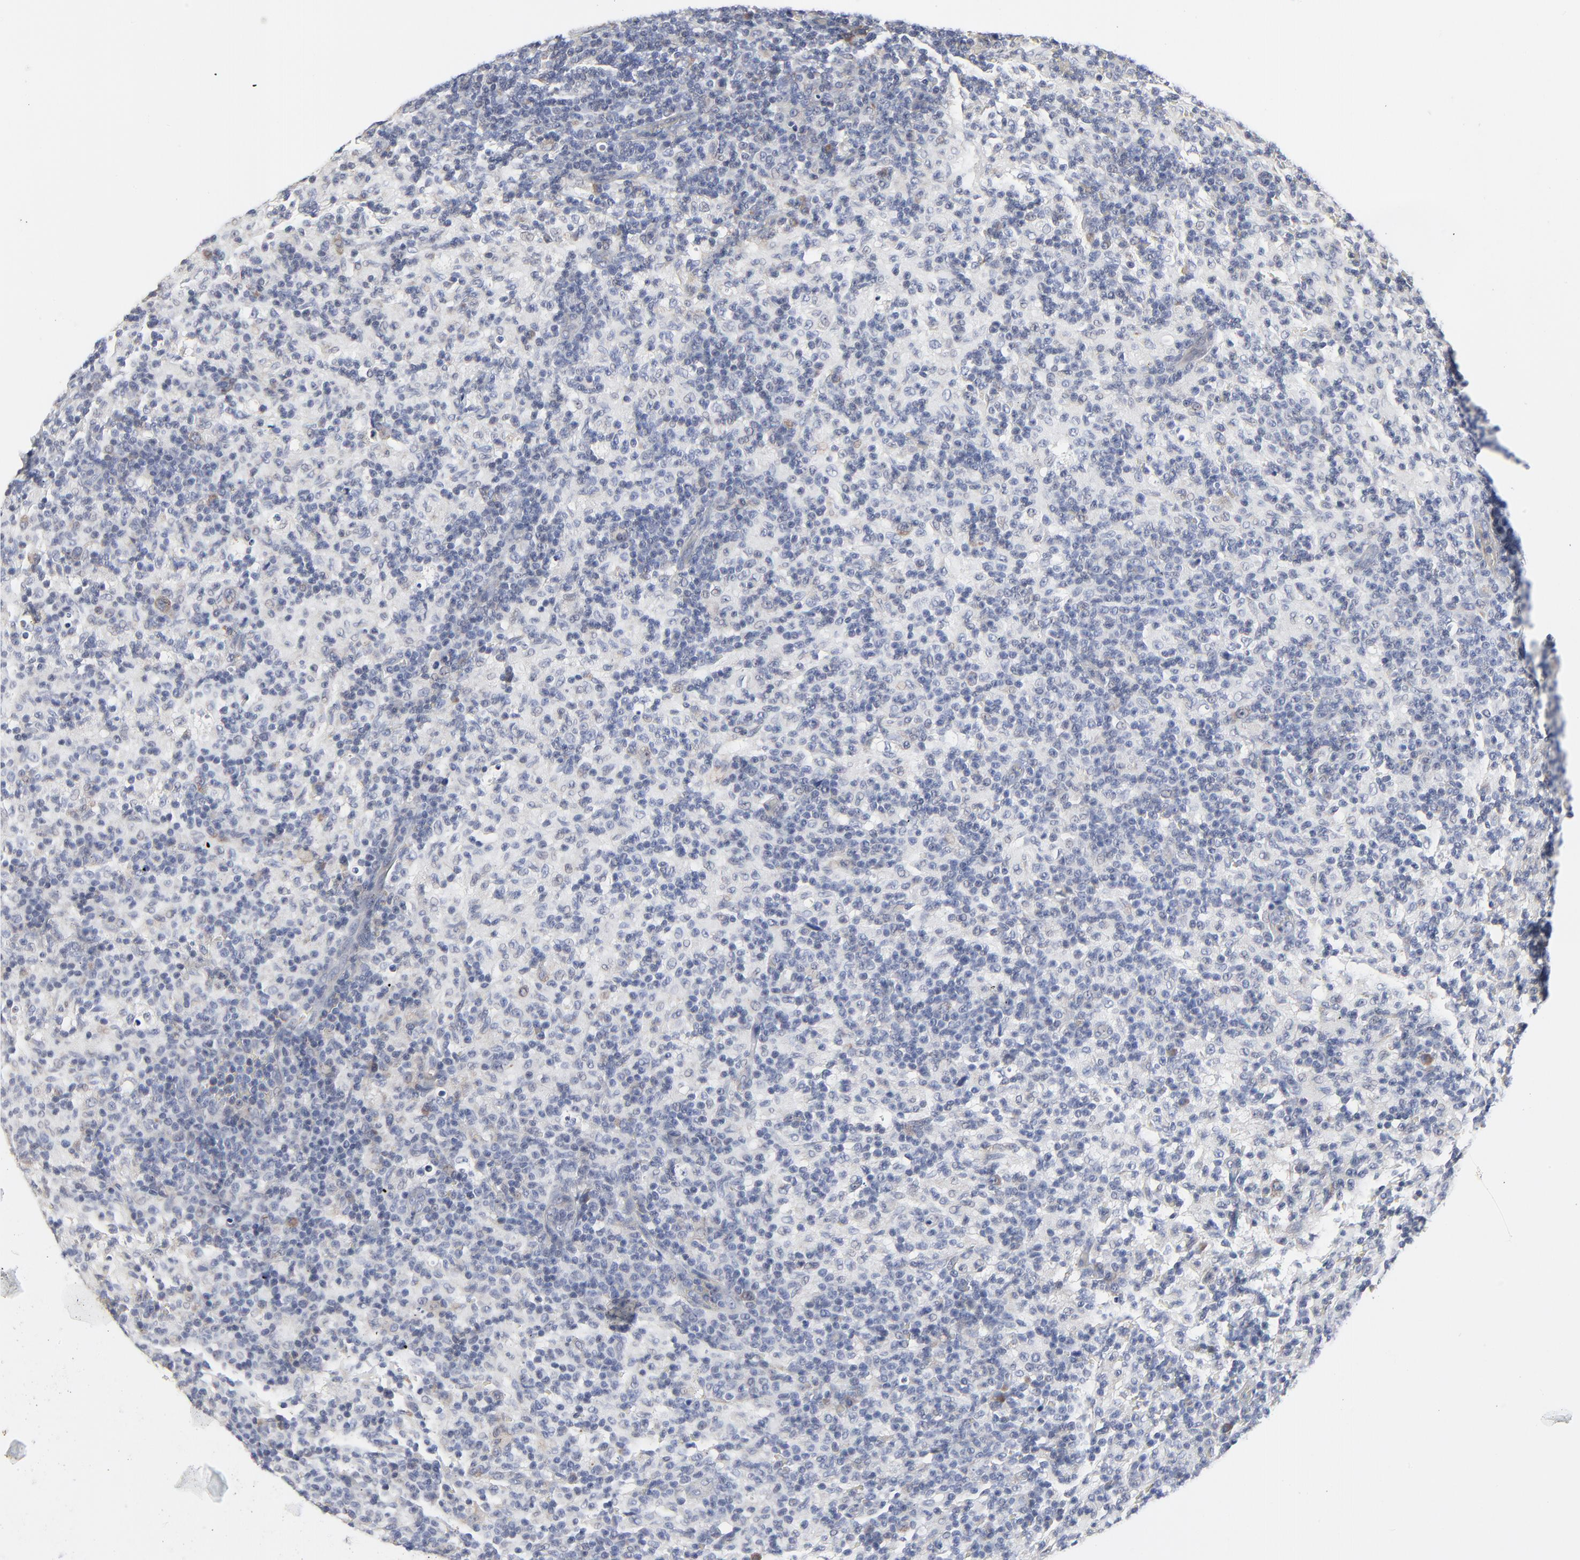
{"staining": {"intensity": "negative", "quantity": "none", "location": "none"}, "tissue": "lymph node", "cell_type": "Germinal center cells", "image_type": "normal", "snomed": [{"axis": "morphology", "description": "Normal tissue, NOS"}, {"axis": "morphology", "description": "Inflammation, NOS"}, {"axis": "topography", "description": "Lymph node"}], "caption": "Germinal center cells show no significant protein expression in normal lymph node. (DAB (3,3'-diaminobenzidine) immunohistochemistry visualized using brightfield microscopy, high magnification).", "gene": "NLGN3", "patient": {"sex": "male", "age": 55}}